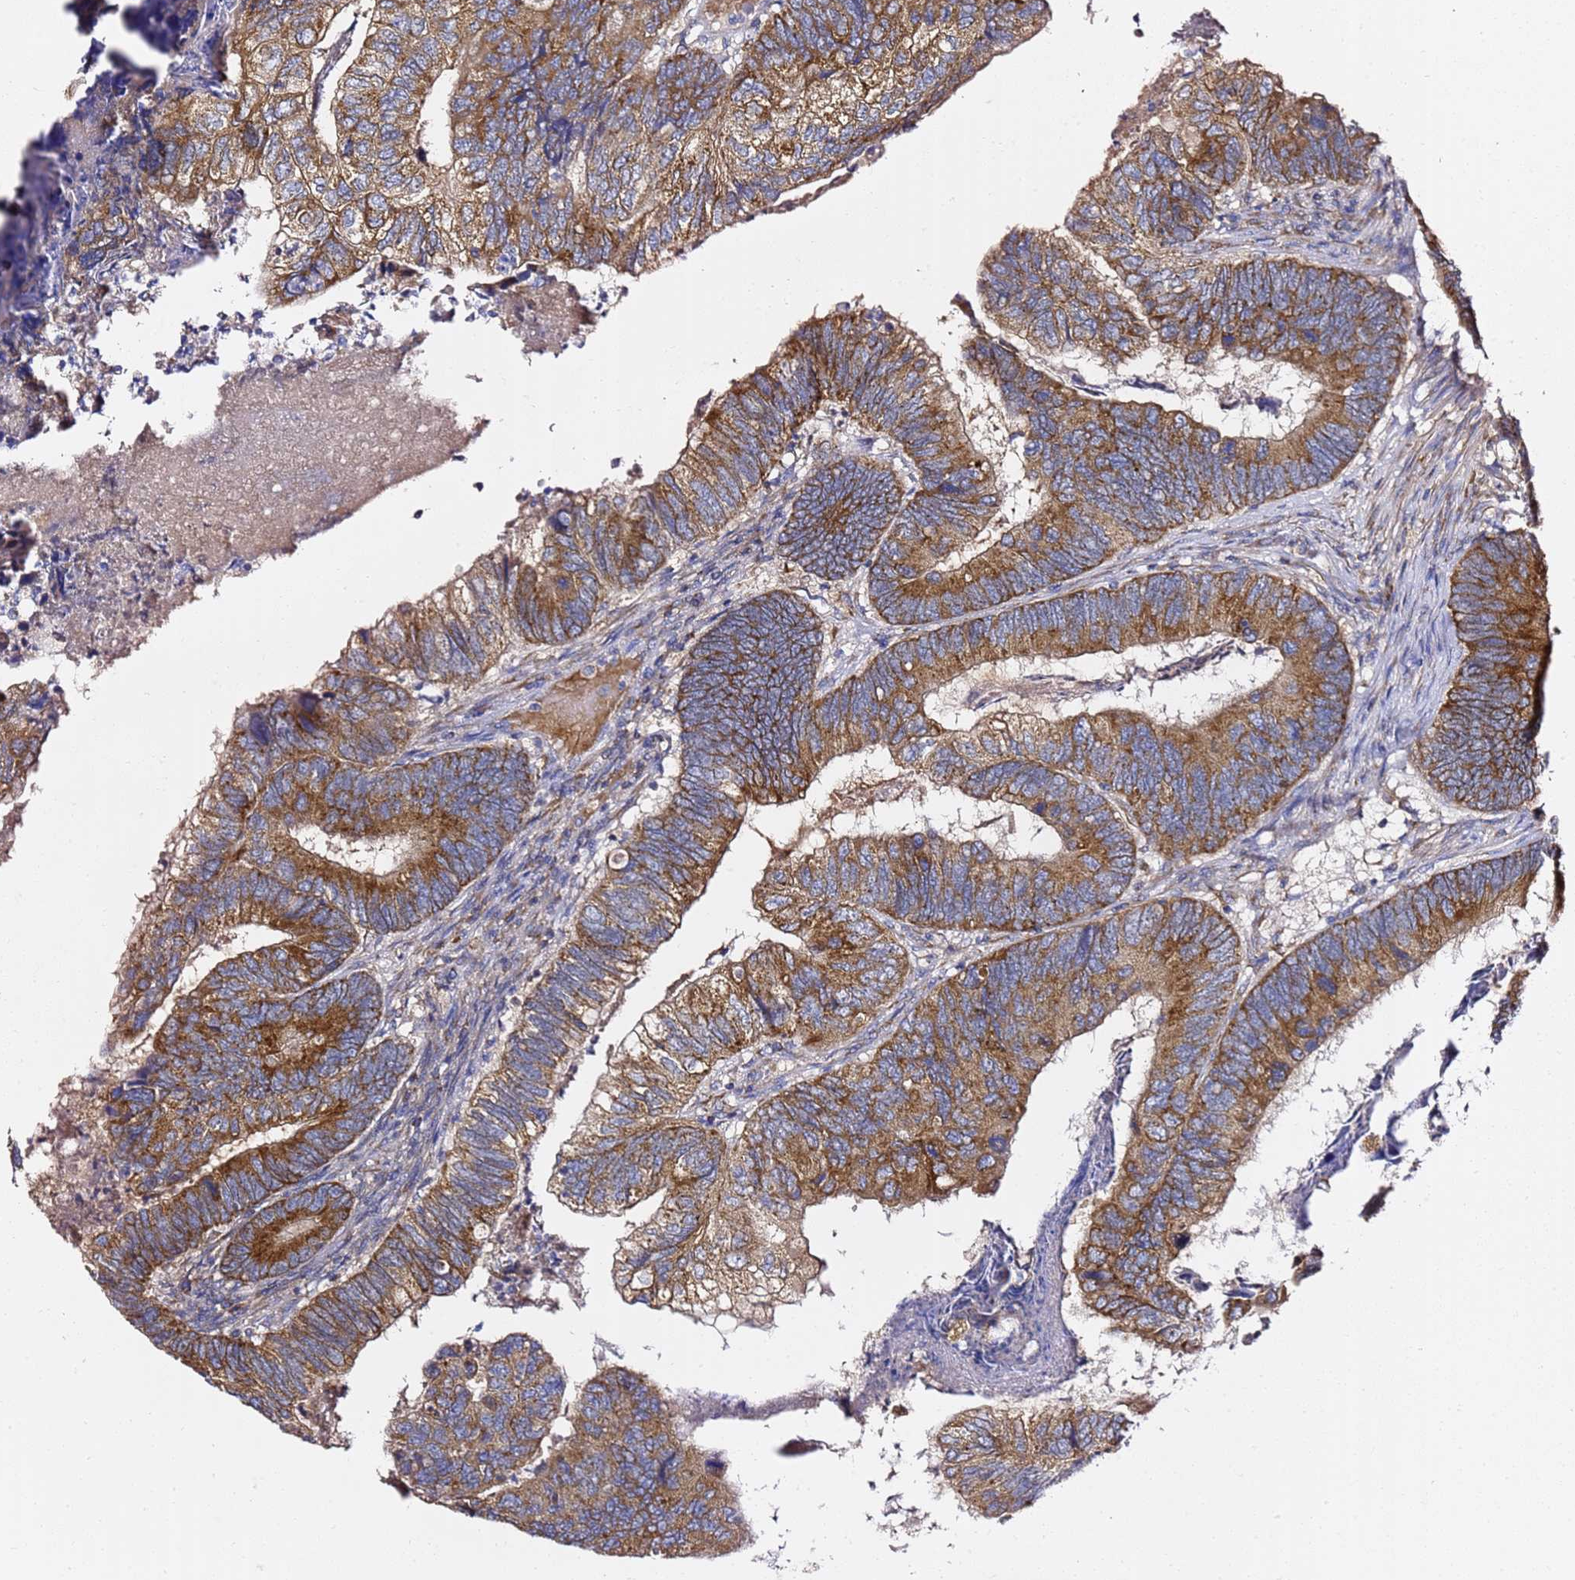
{"staining": {"intensity": "moderate", "quantity": ">75%", "location": "cytoplasmic/membranous"}, "tissue": "colorectal cancer", "cell_type": "Tumor cells", "image_type": "cancer", "snomed": [{"axis": "morphology", "description": "Adenocarcinoma, NOS"}, {"axis": "topography", "description": "Colon"}], "caption": "There is medium levels of moderate cytoplasmic/membranous staining in tumor cells of adenocarcinoma (colorectal), as demonstrated by immunohistochemical staining (brown color).", "gene": "C19orf12", "patient": {"sex": "female", "age": 67}}